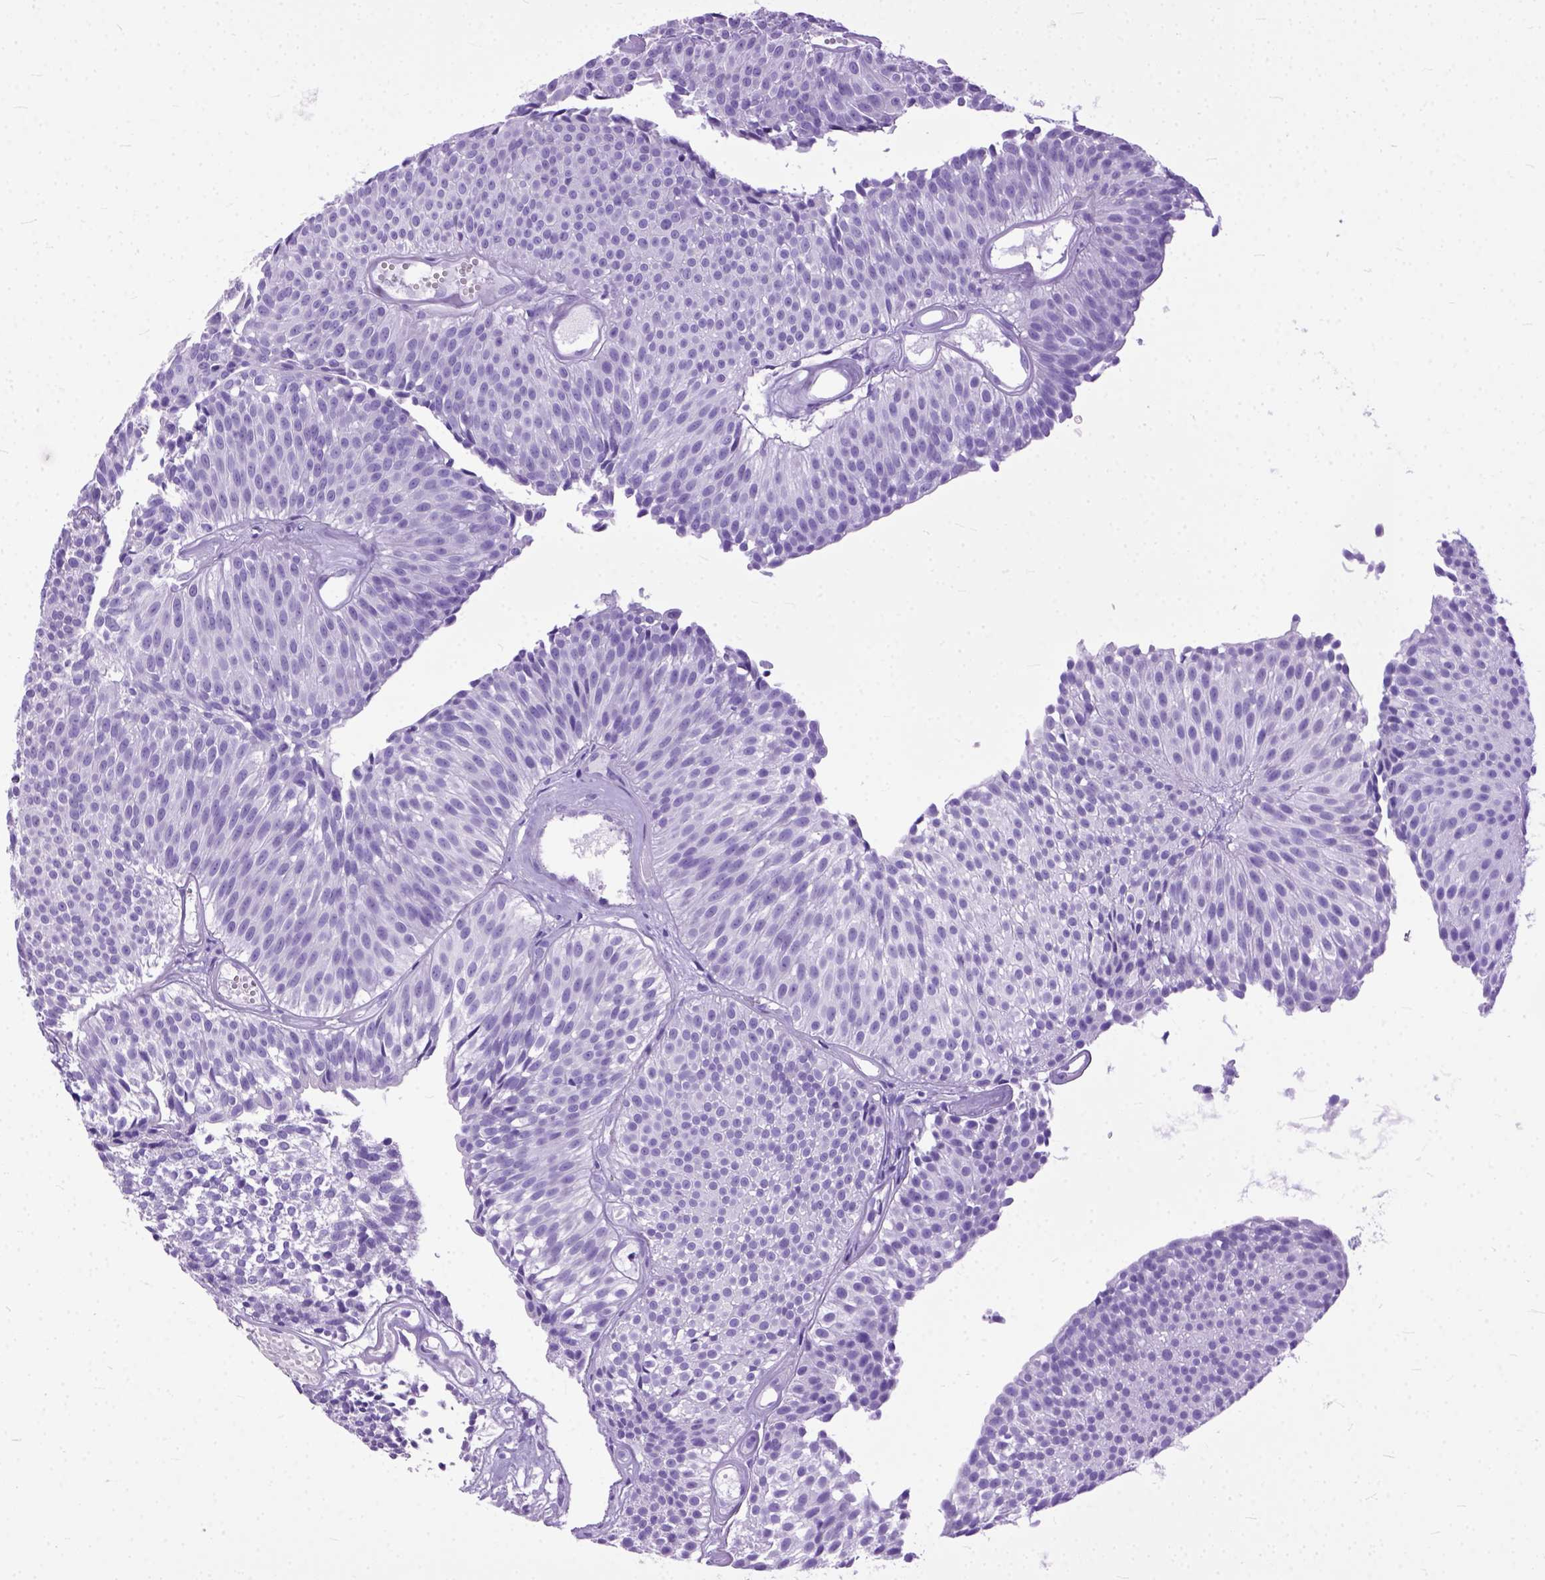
{"staining": {"intensity": "negative", "quantity": "none", "location": "none"}, "tissue": "urothelial cancer", "cell_type": "Tumor cells", "image_type": "cancer", "snomed": [{"axis": "morphology", "description": "Urothelial carcinoma, Low grade"}, {"axis": "topography", "description": "Urinary bladder"}], "caption": "The histopathology image exhibits no significant staining in tumor cells of low-grade urothelial carcinoma.", "gene": "GNGT1", "patient": {"sex": "male", "age": 63}}